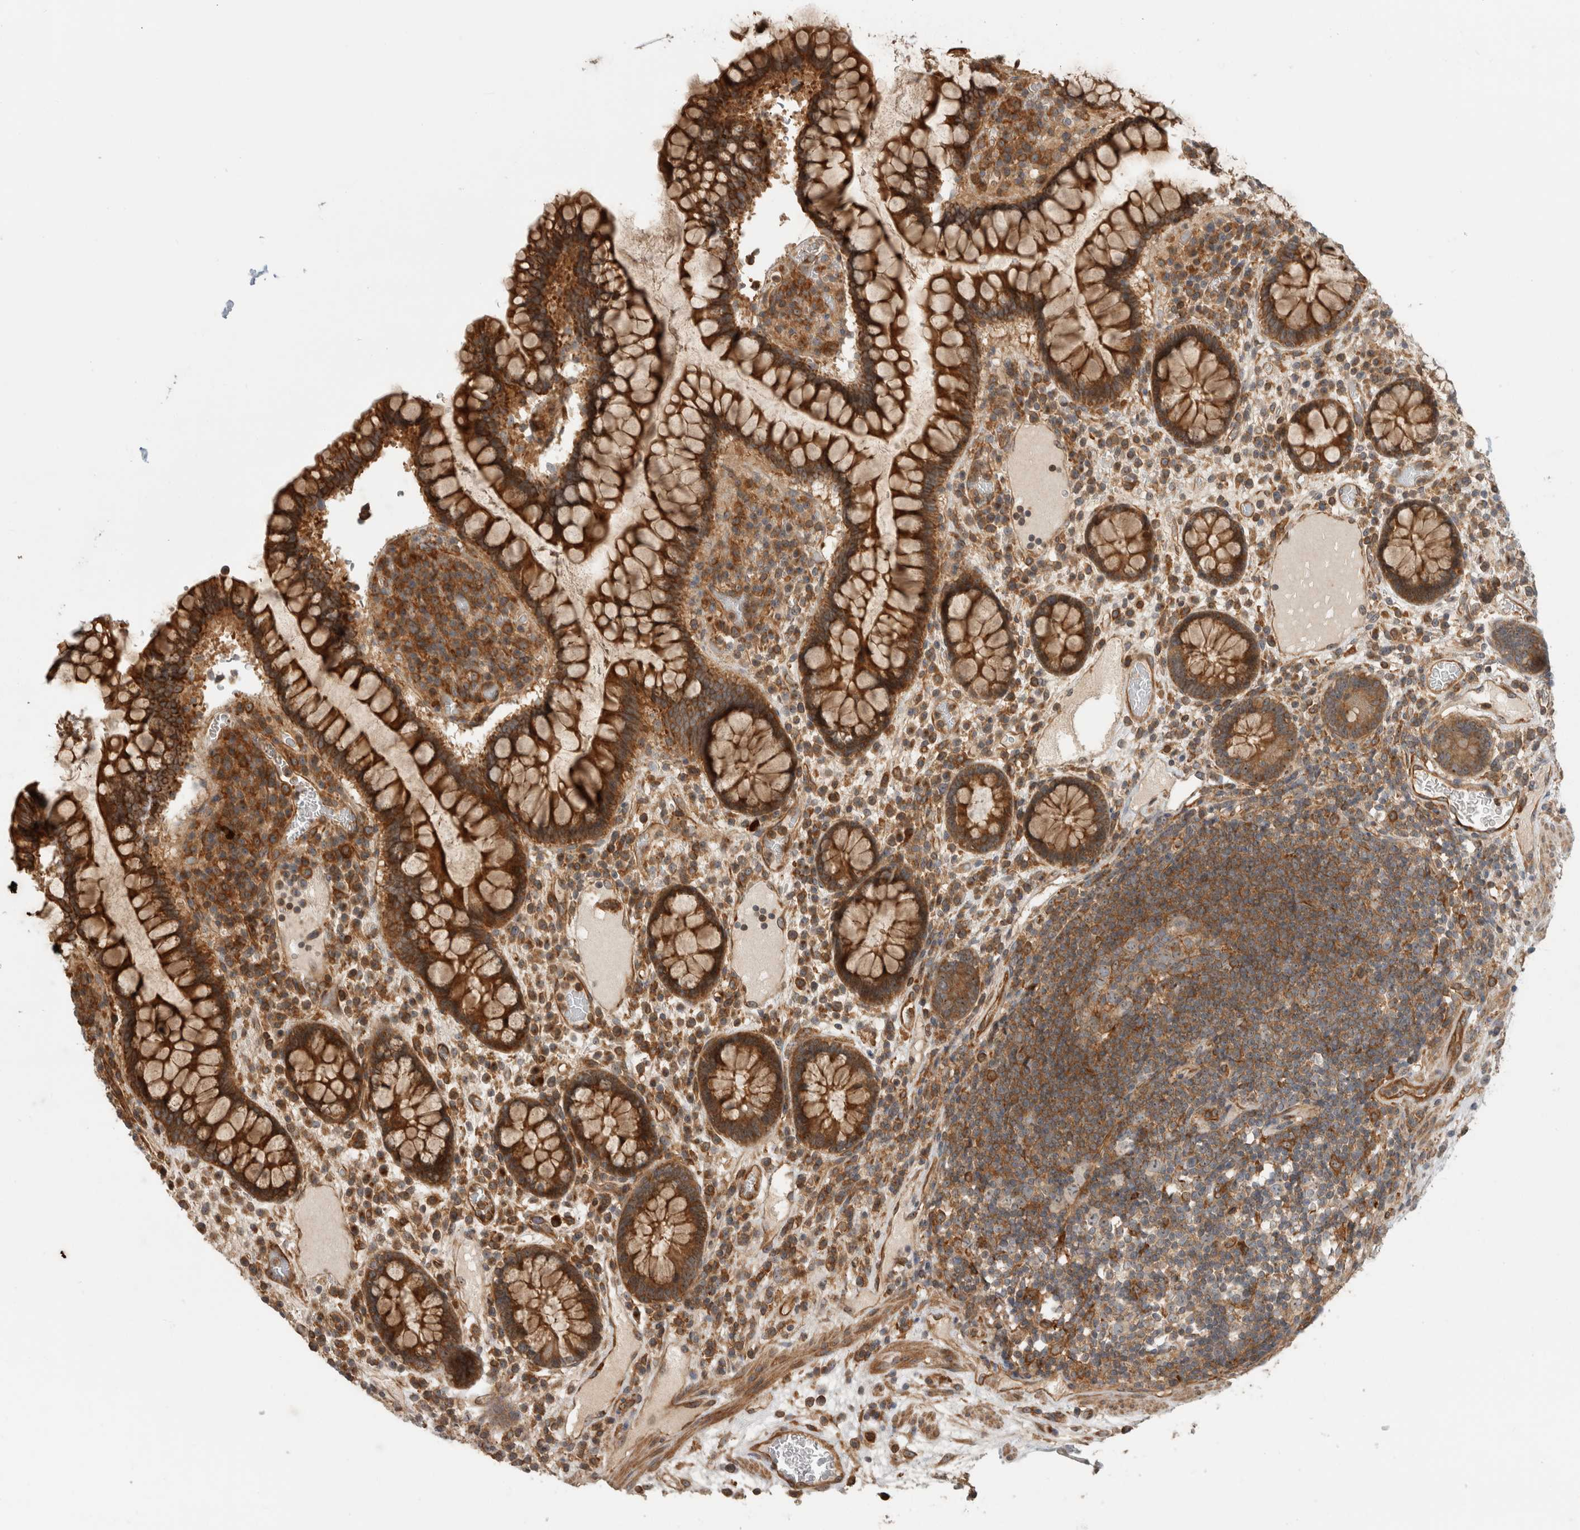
{"staining": {"intensity": "moderate", "quantity": ">75%", "location": "cytoplasmic/membranous"}, "tissue": "colon", "cell_type": "Endothelial cells", "image_type": "normal", "snomed": [{"axis": "morphology", "description": "Normal tissue, NOS"}, {"axis": "topography", "description": "Colon"}], "caption": "A high-resolution histopathology image shows immunohistochemistry (IHC) staining of benign colon, which shows moderate cytoplasmic/membranous positivity in about >75% of endothelial cells.", "gene": "WASF2", "patient": {"sex": "female", "age": 79}}